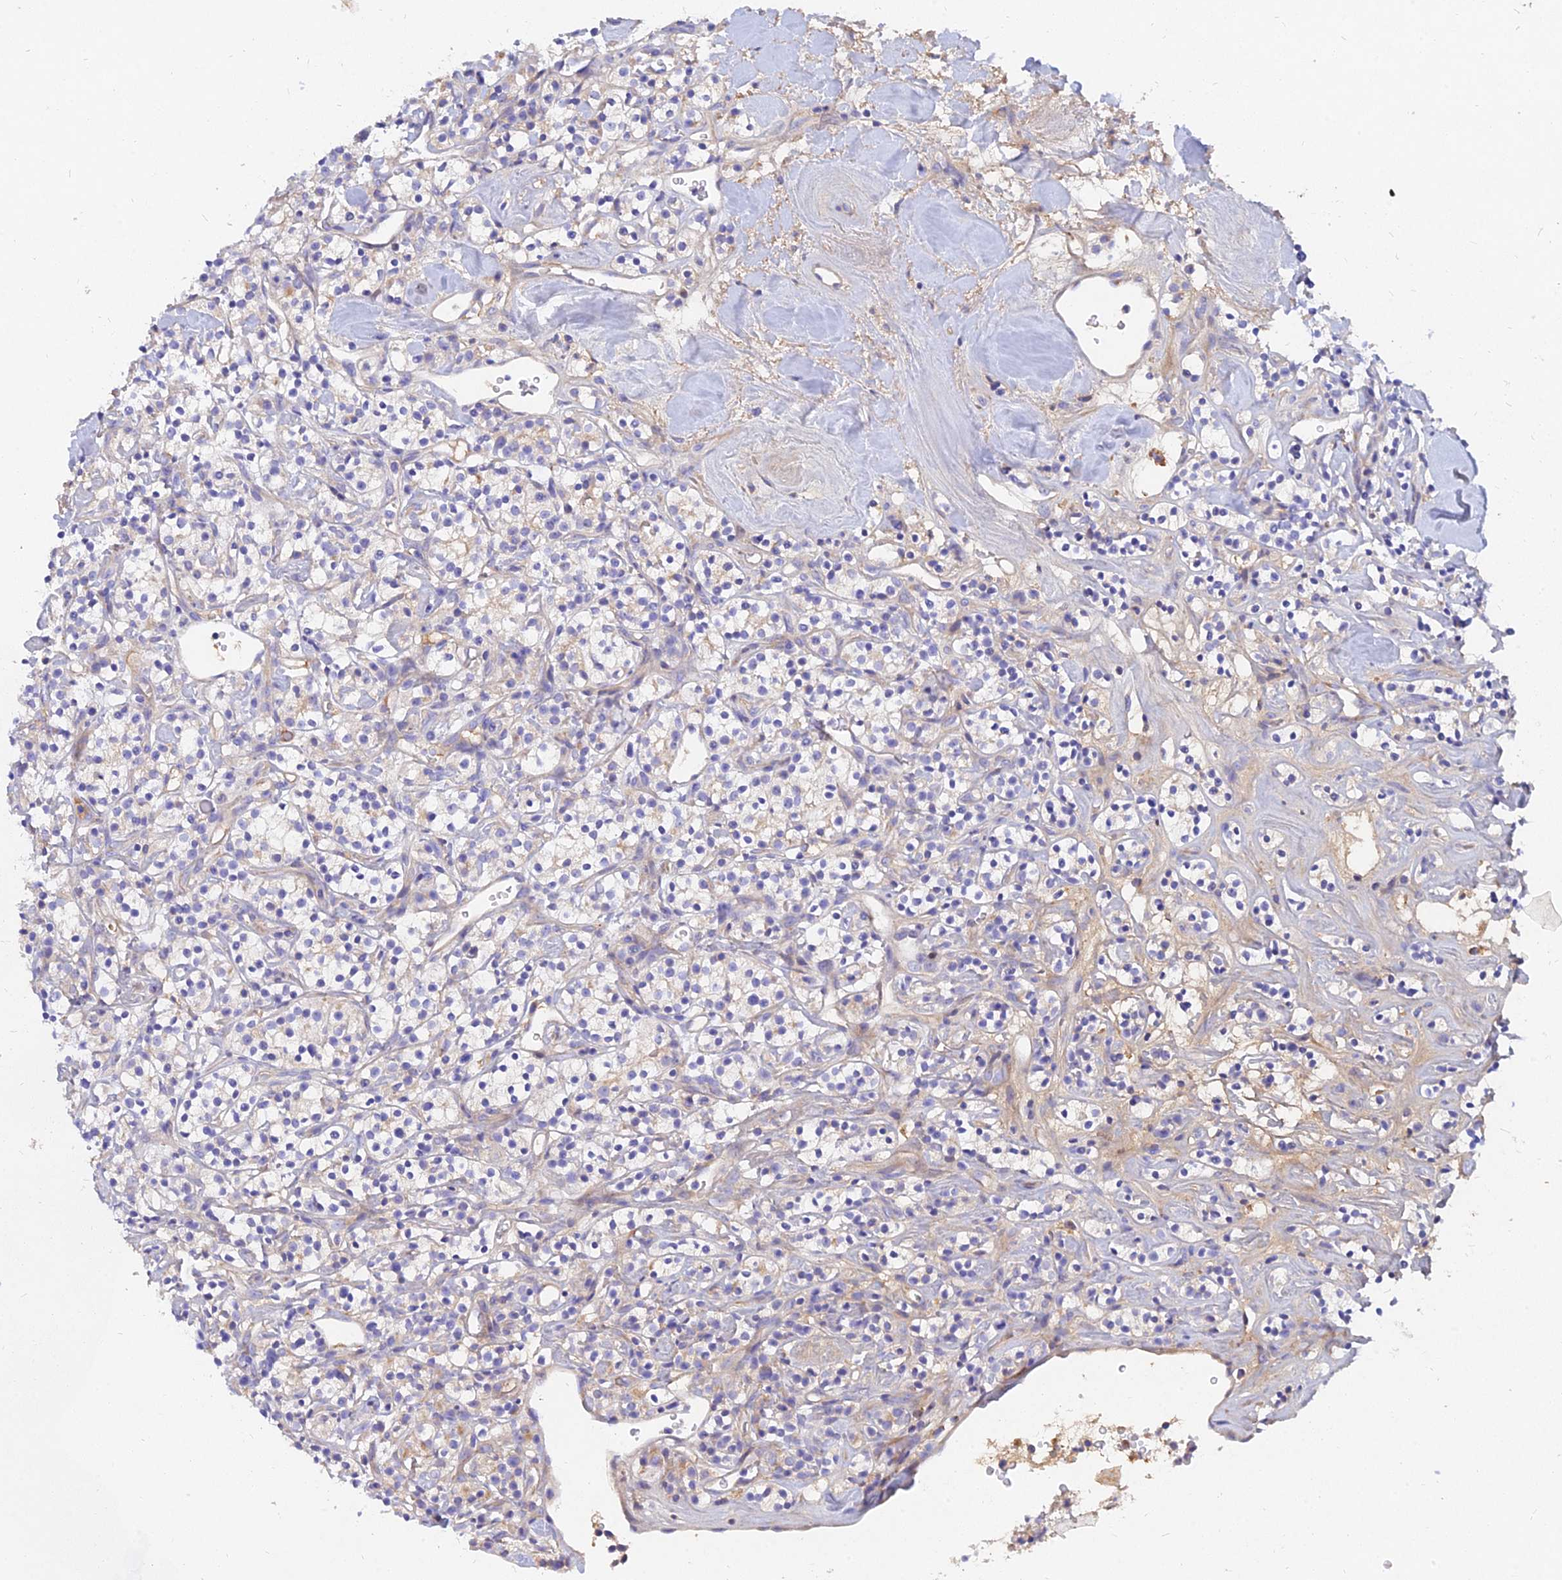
{"staining": {"intensity": "weak", "quantity": "<25%", "location": "cytoplasmic/membranous"}, "tissue": "renal cancer", "cell_type": "Tumor cells", "image_type": "cancer", "snomed": [{"axis": "morphology", "description": "Adenocarcinoma, NOS"}, {"axis": "topography", "description": "Kidney"}], "caption": "Adenocarcinoma (renal) stained for a protein using IHC demonstrates no expression tumor cells.", "gene": "MROH1", "patient": {"sex": "male", "age": 77}}